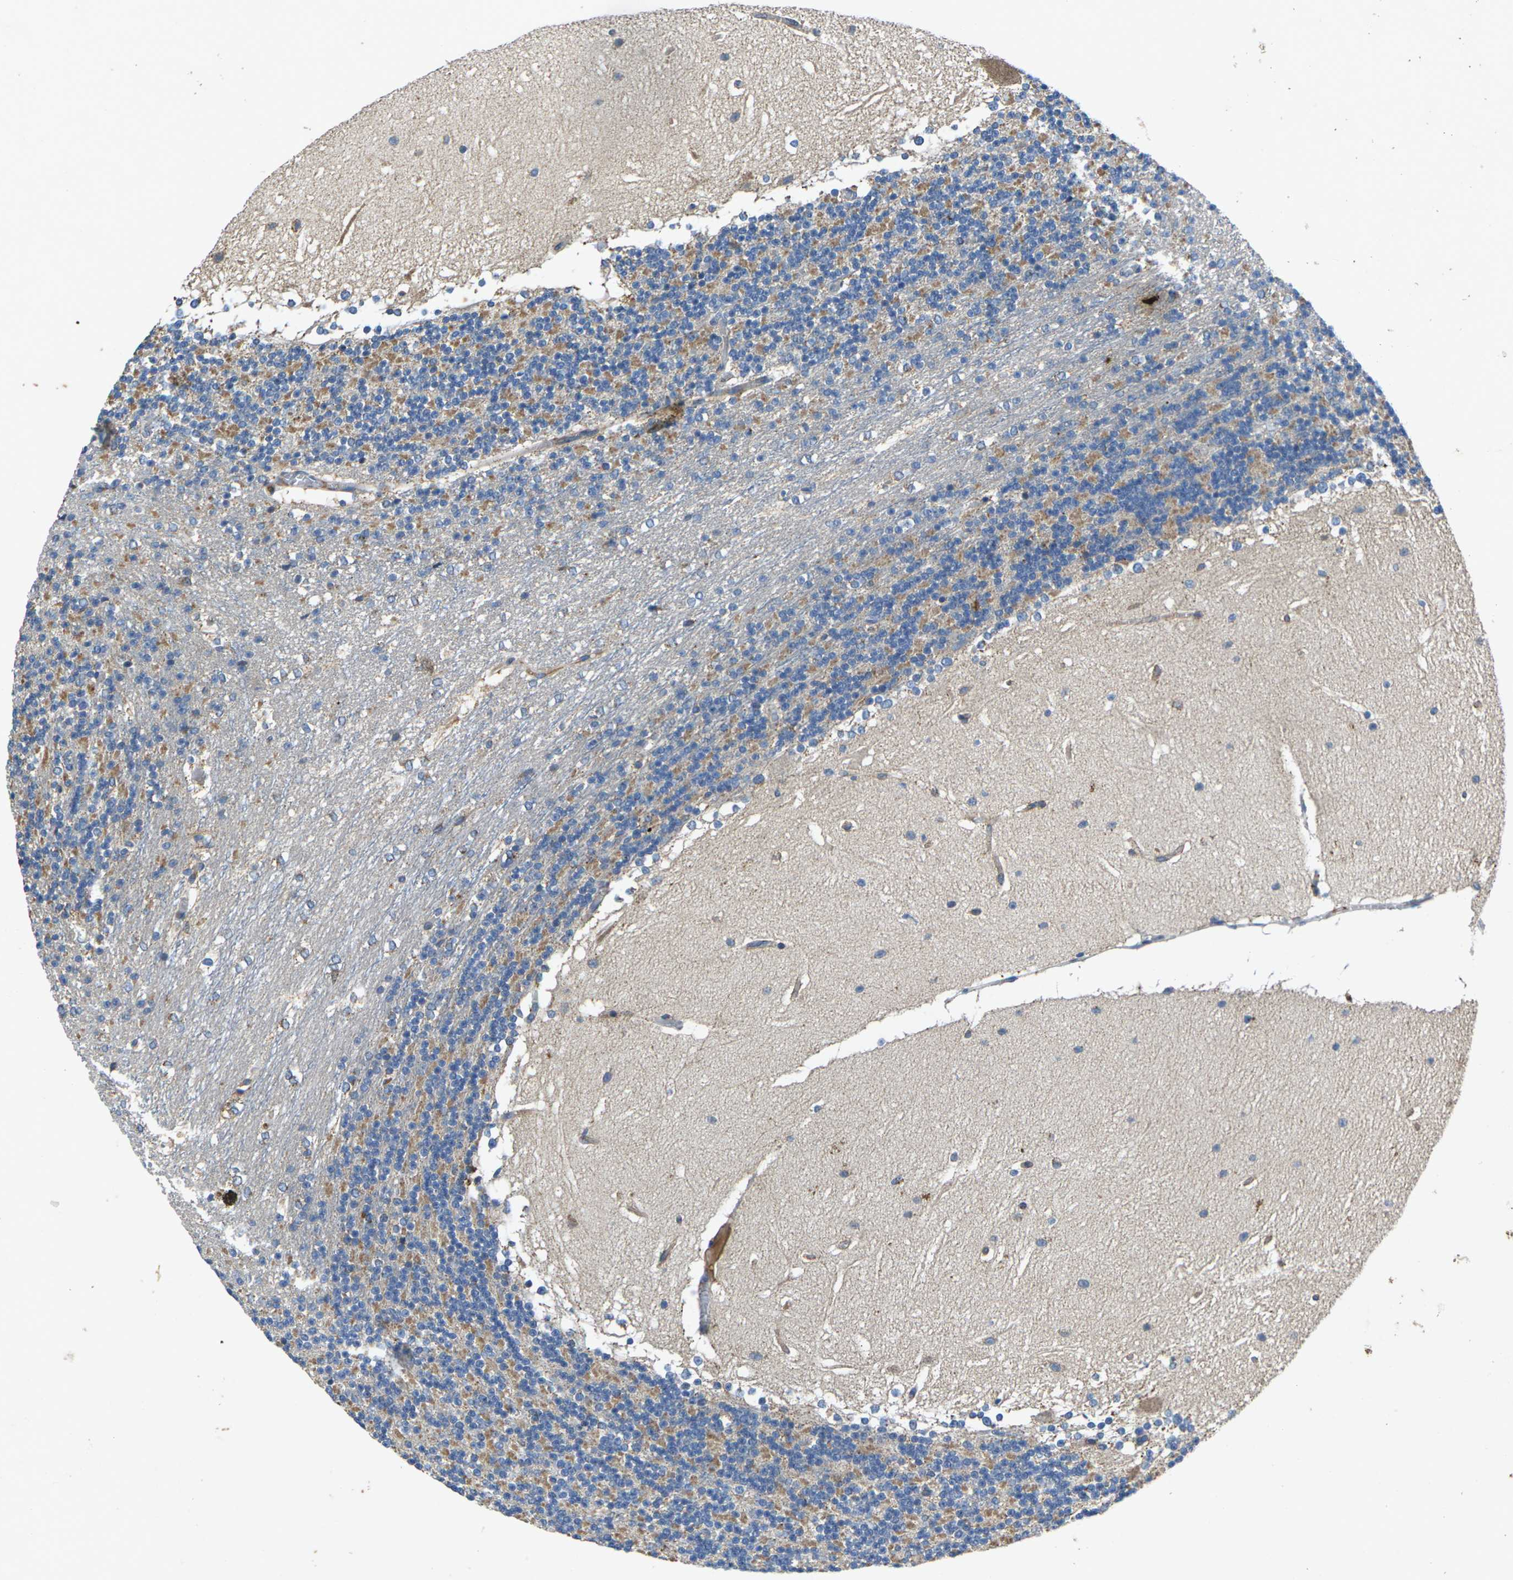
{"staining": {"intensity": "moderate", "quantity": "25%-75%", "location": "cytoplasmic/membranous"}, "tissue": "cerebellum", "cell_type": "Cells in granular layer", "image_type": "normal", "snomed": [{"axis": "morphology", "description": "Normal tissue, NOS"}, {"axis": "topography", "description": "Cerebellum"}], "caption": "The photomicrograph displays a brown stain indicating the presence of a protein in the cytoplasmic/membranous of cells in granular layer in cerebellum. Immunohistochemistry (ihc) stains the protein in brown and the nuclei are stained blue.", "gene": "KIF1B", "patient": {"sex": "female", "age": 19}}